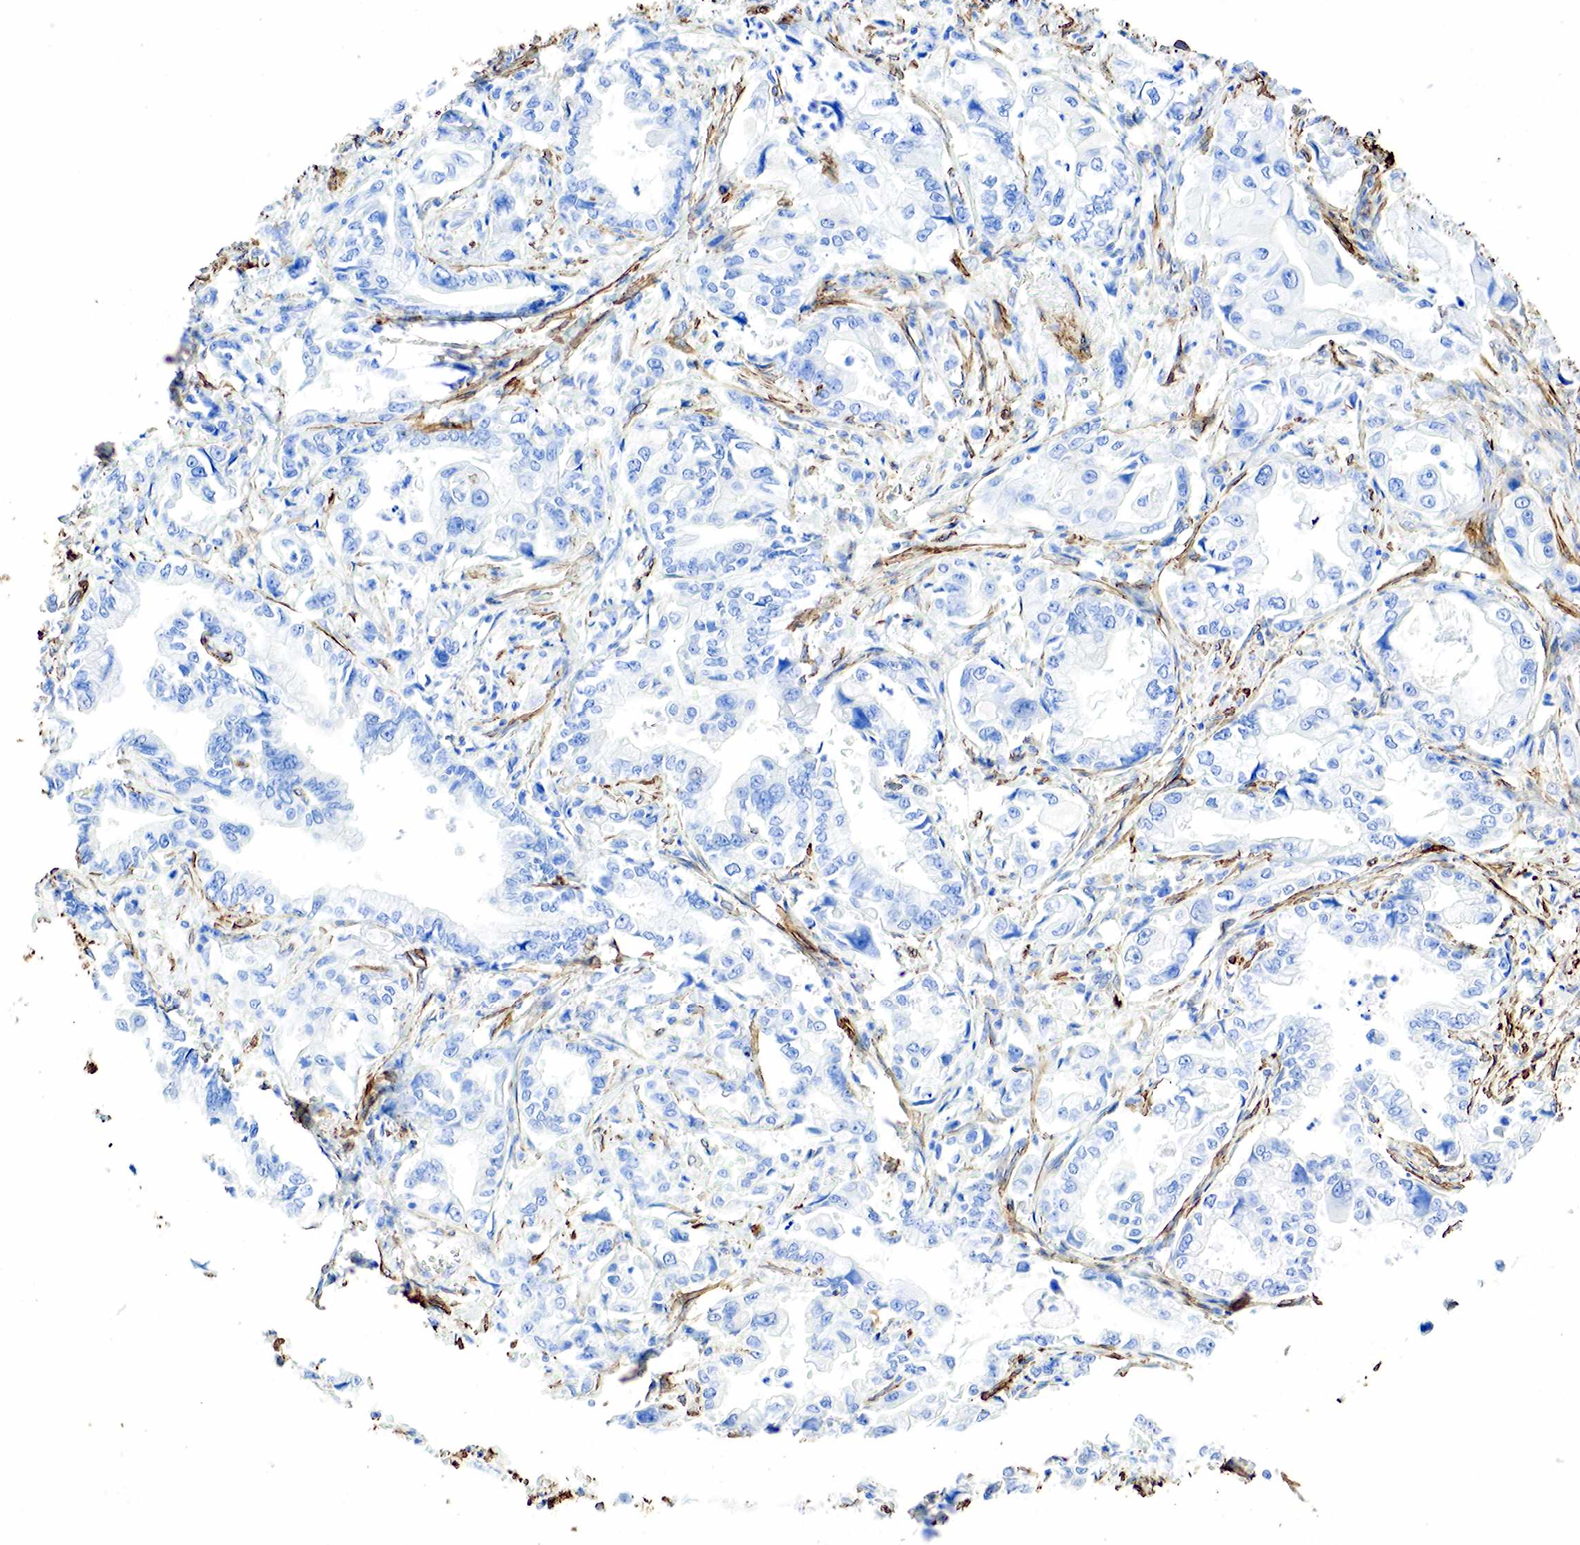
{"staining": {"intensity": "negative", "quantity": "none", "location": "none"}, "tissue": "liver cancer", "cell_type": "Tumor cells", "image_type": "cancer", "snomed": [{"axis": "morphology", "description": "Cholangiocarcinoma"}, {"axis": "topography", "description": "Liver"}], "caption": "Tumor cells are negative for protein expression in human liver cancer.", "gene": "ACTA1", "patient": {"sex": "female", "age": 79}}